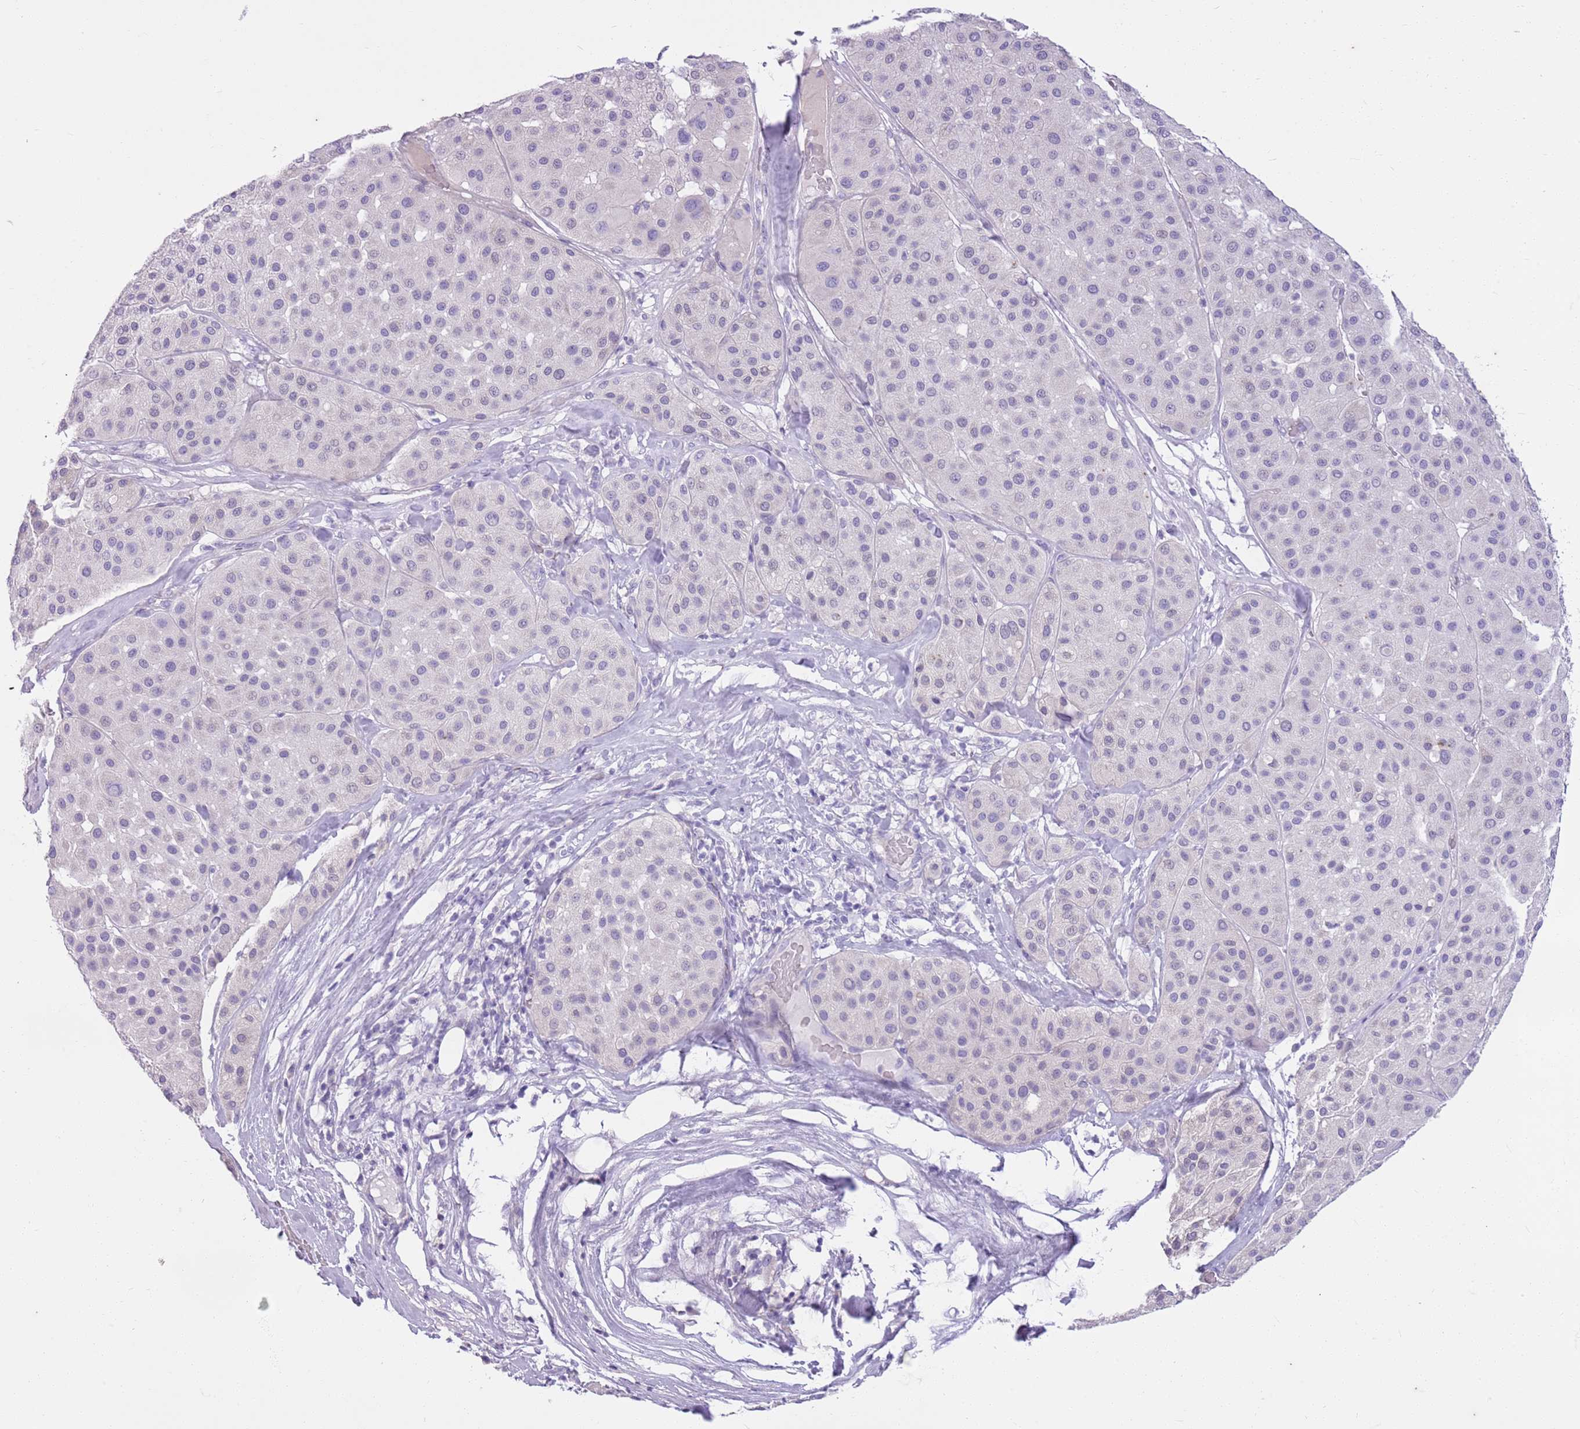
{"staining": {"intensity": "negative", "quantity": "none", "location": "none"}, "tissue": "melanoma", "cell_type": "Tumor cells", "image_type": "cancer", "snomed": [{"axis": "morphology", "description": "Malignant melanoma, Metastatic site"}, {"axis": "topography", "description": "Smooth muscle"}], "caption": "The photomicrograph displays no significant staining in tumor cells of melanoma.", "gene": "CNPPD1", "patient": {"sex": "male", "age": 41}}